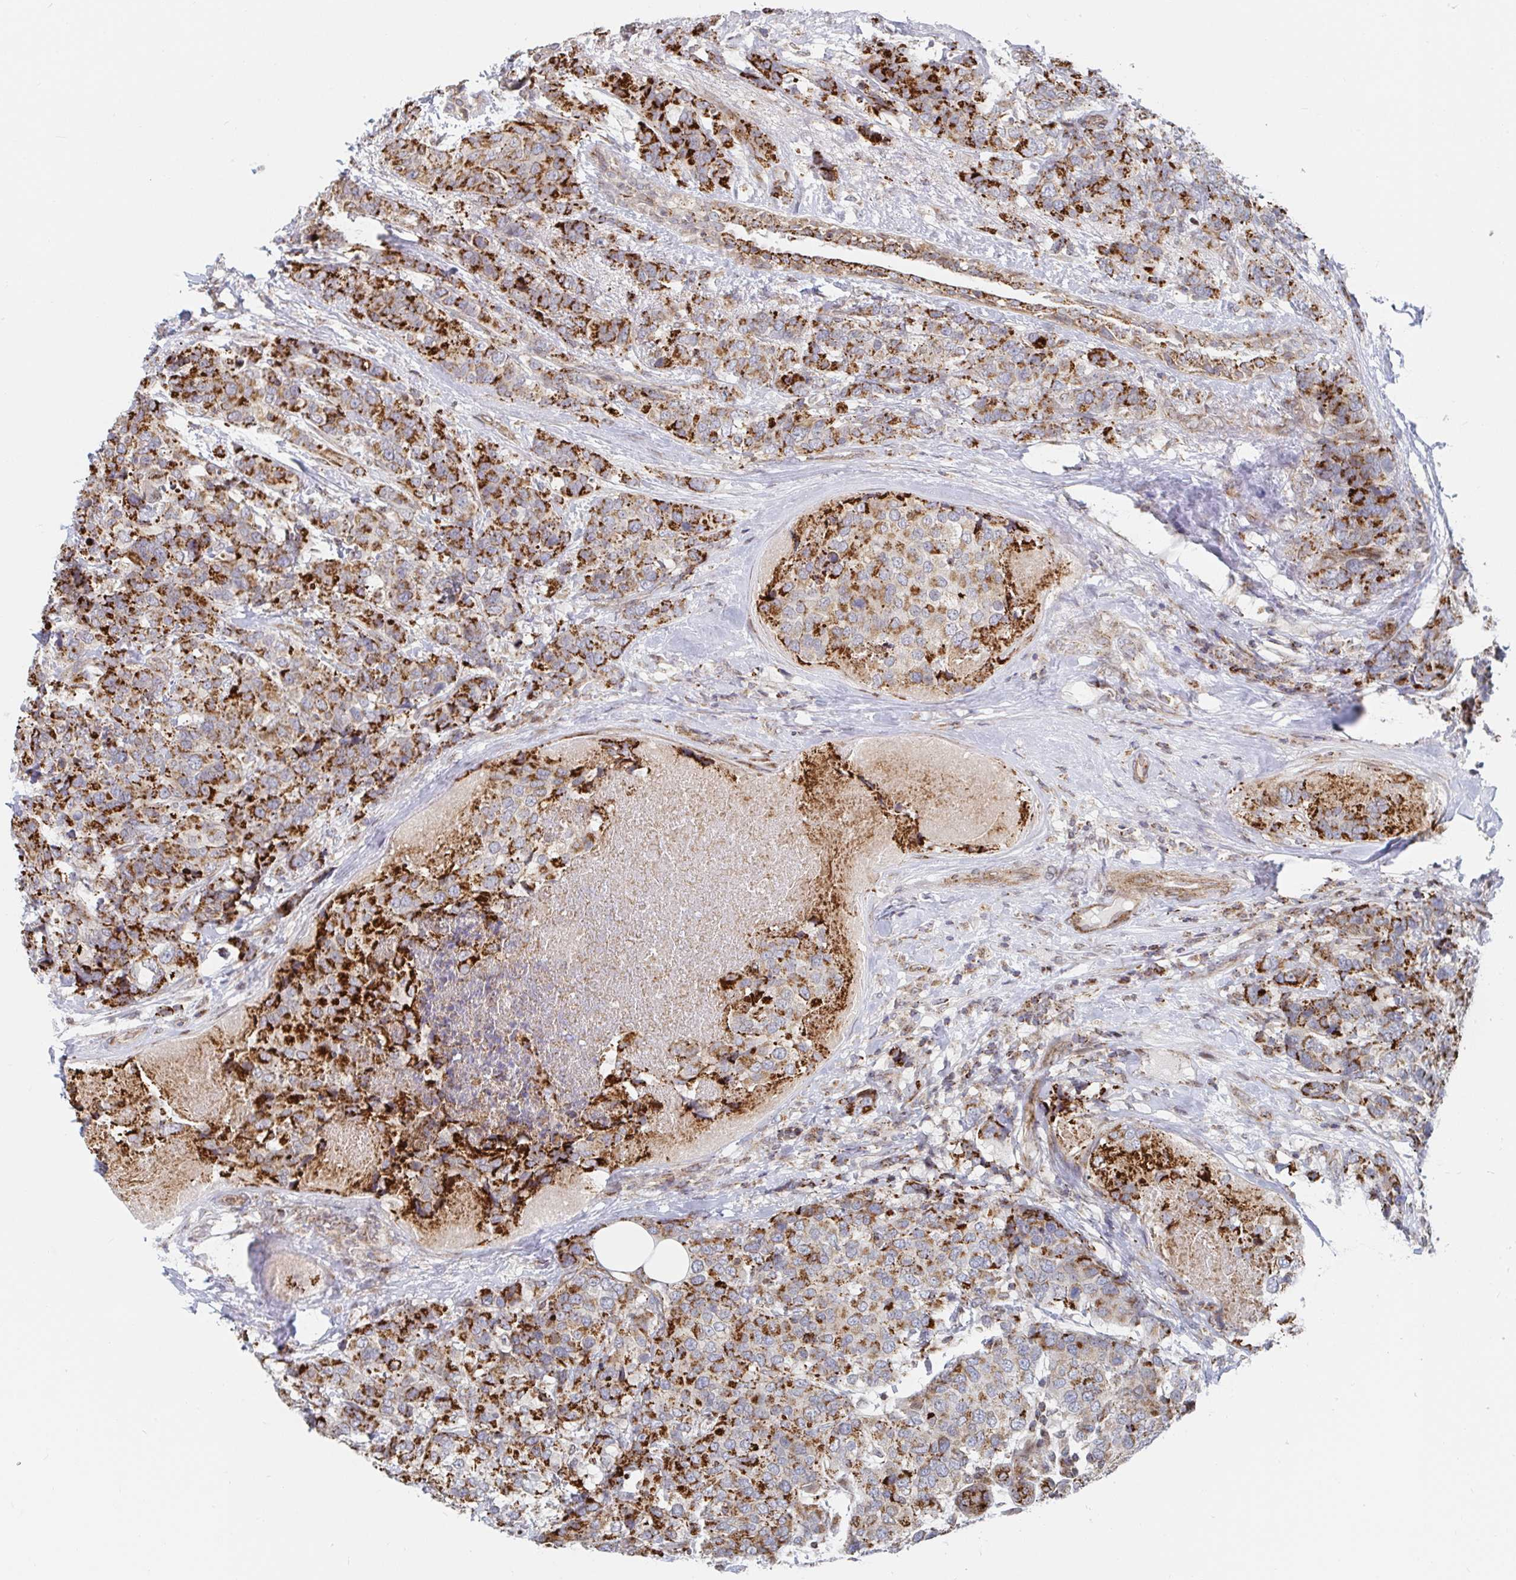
{"staining": {"intensity": "moderate", "quantity": ">75%", "location": "cytoplasmic/membranous"}, "tissue": "breast cancer", "cell_type": "Tumor cells", "image_type": "cancer", "snomed": [{"axis": "morphology", "description": "Lobular carcinoma"}, {"axis": "topography", "description": "Breast"}], "caption": "IHC of breast cancer exhibits medium levels of moderate cytoplasmic/membranous staining in about >75% of tumor cells.", "gene": "STARD8", "patient": {"sex": "female", "age": 59}}